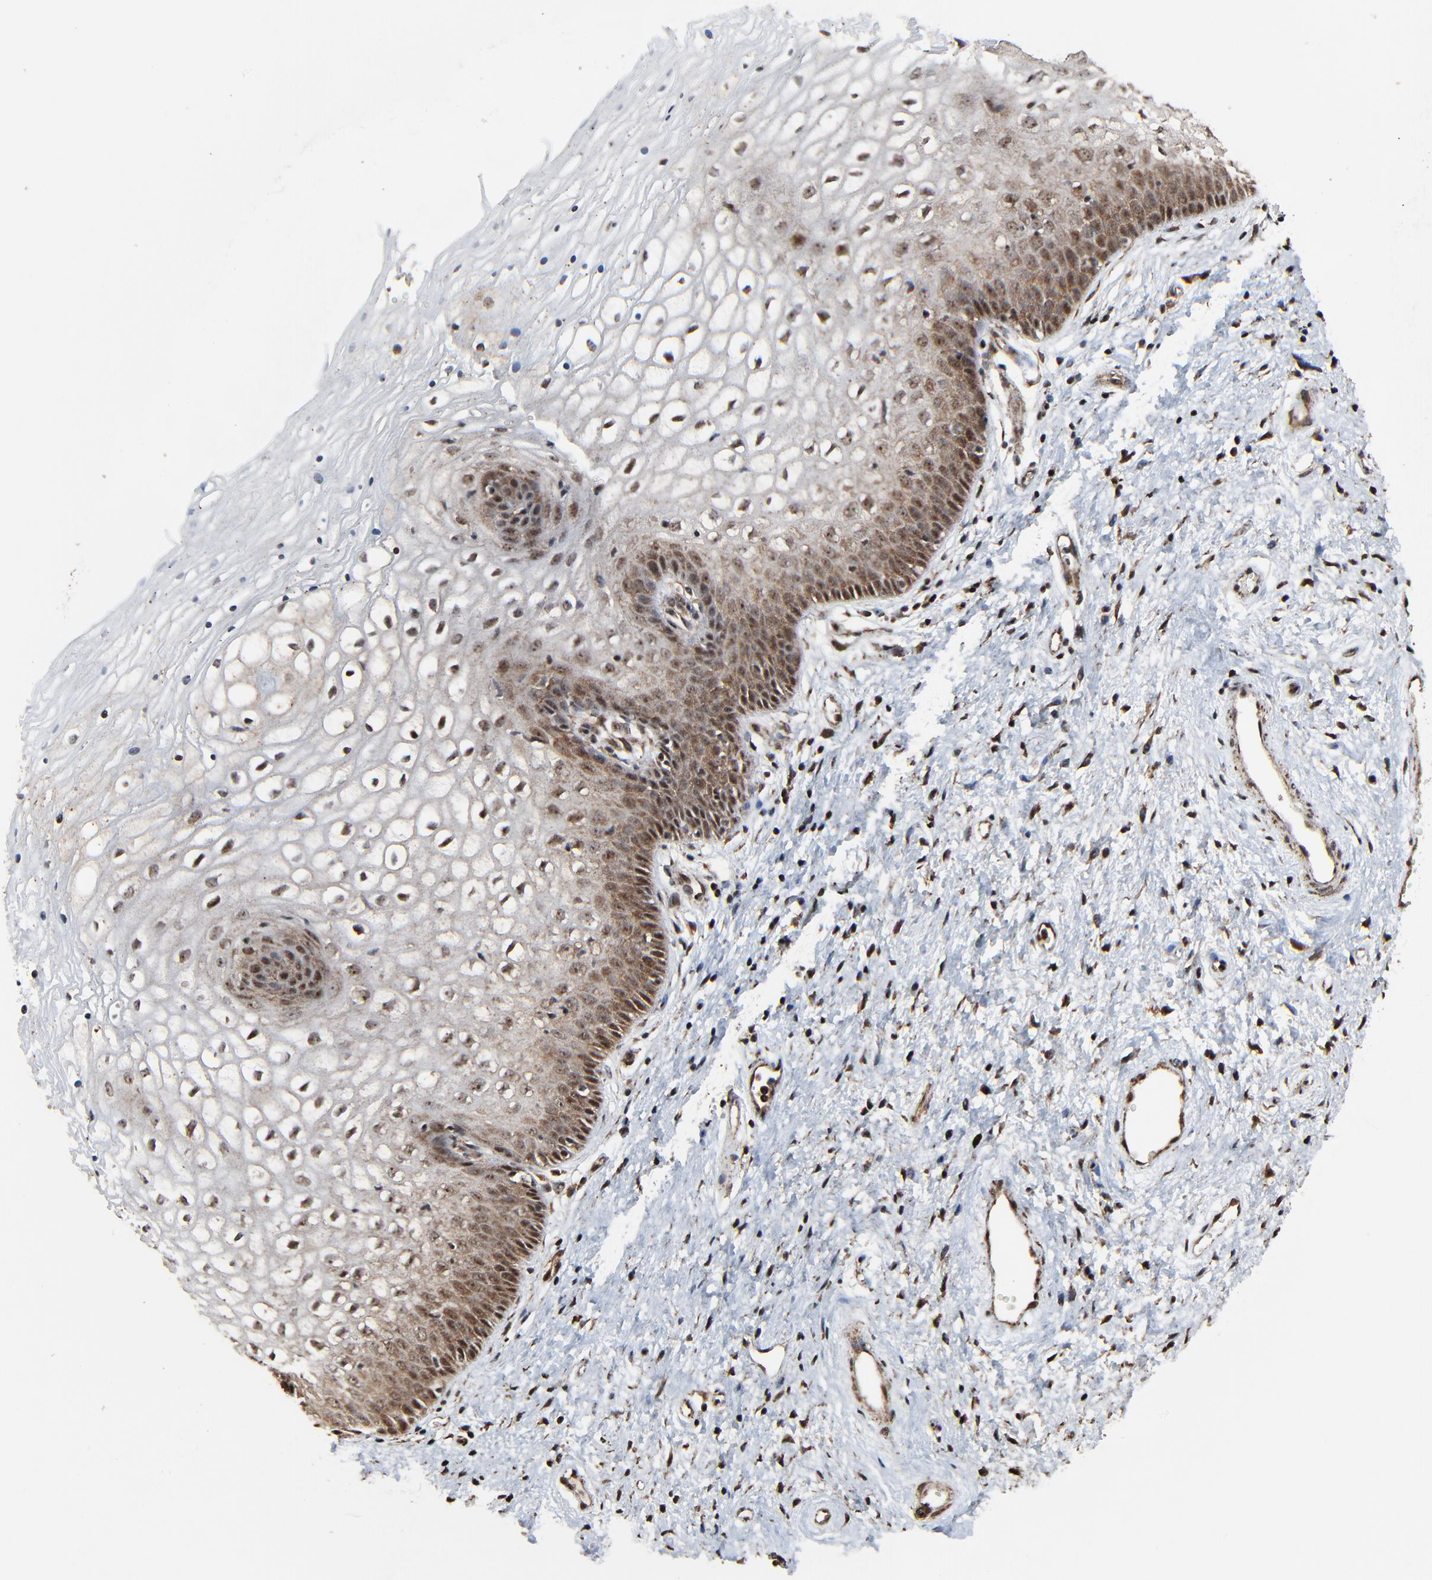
{"staining": {"intensity": "moderate", "quantity": "25%-75%", "location": "cytoplasmic/membranous,nuclear"}, "tissue": "vagina", "cell_type": "Squamous epithelial cells", "image_type": "normal", "snomed": [{"axis": "morphology", "description": "Normal tissue, NOS"}, {"axis": "topography", "description": "Vagina"}], "caption": "Moderate cytoplasmic/membranous,nuclear protein staining is present in approximately 25%-75% of squamous epithelial cells in vagina. (Stains: DAB in brown, nuclei in blue, Microscopy: brightfield microscopy at high magnification).", "gene": "RHOJ", "patient": {"sex": "female", "age": 34}}